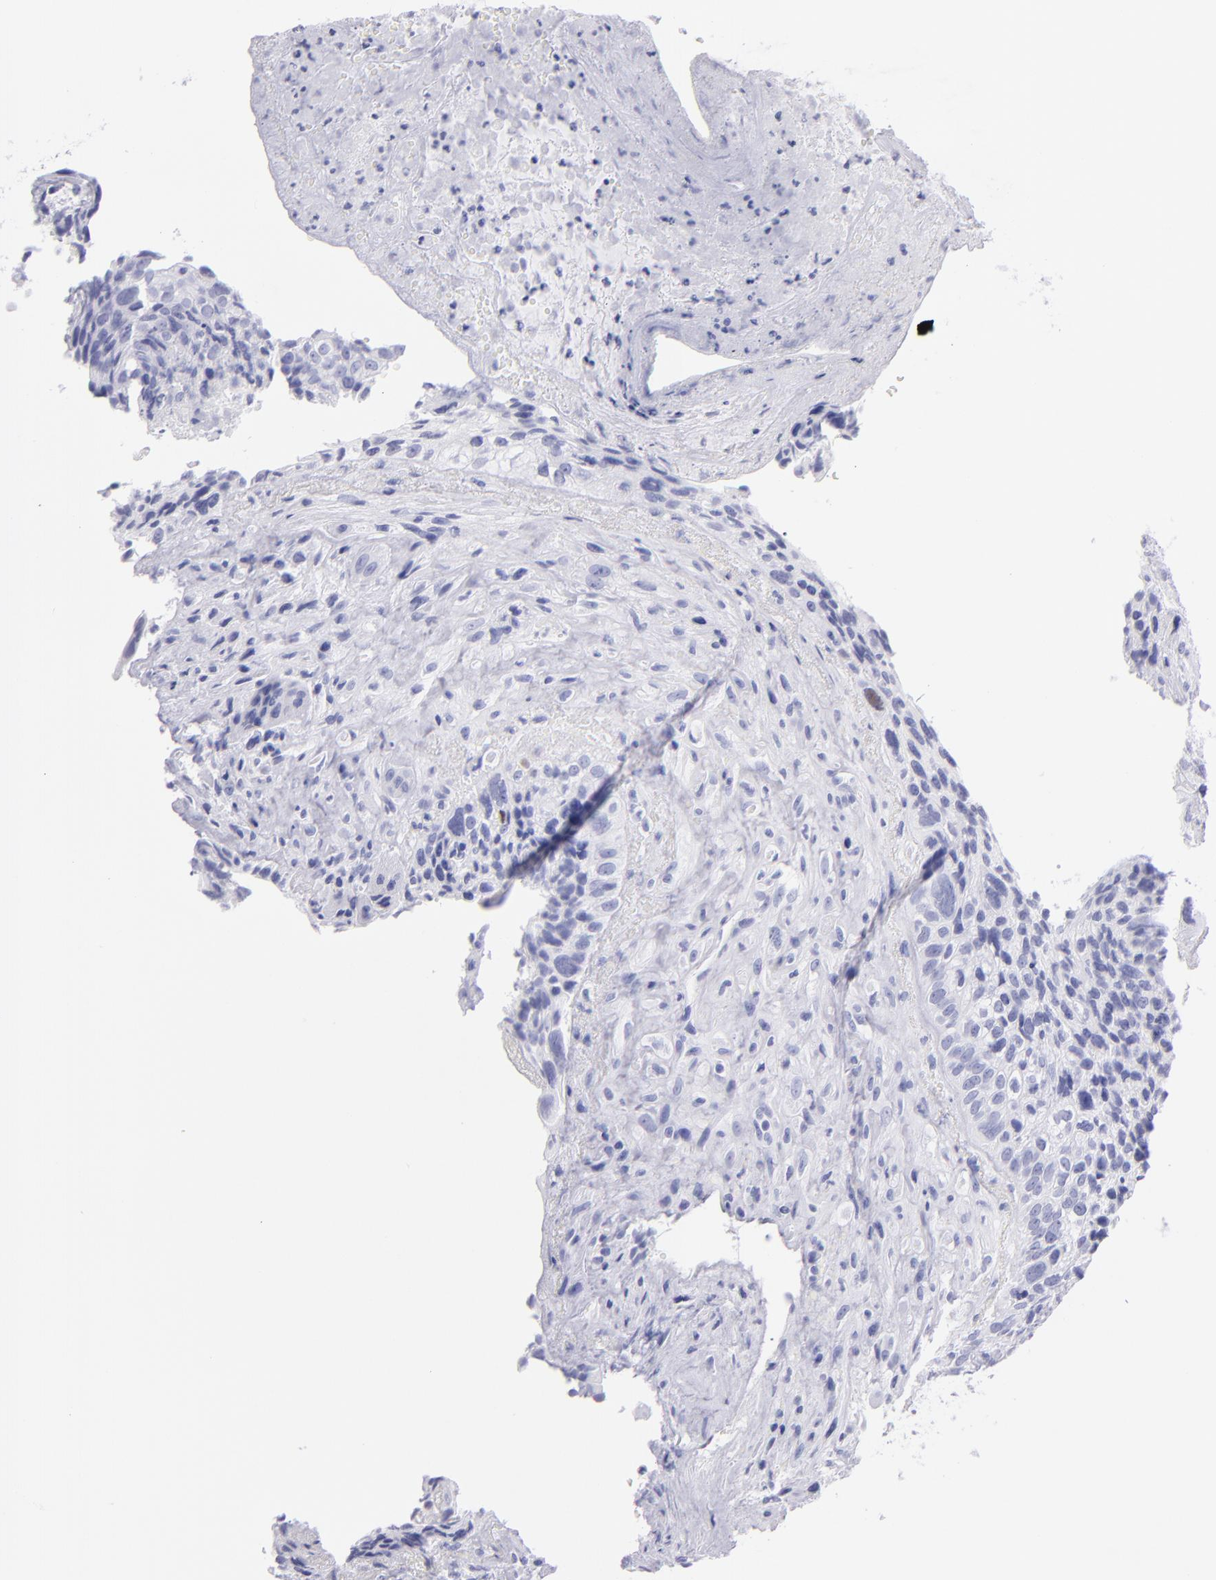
{"staining": {"intensity": "negative", "quantity": "none", "location": "none"}, "tissue": "breast cancer", "cell_type": "Tumor cells", "image_type": "cancer", "snomed": [{"axis": "morphology", "description": "Neoplasm, malignant, NOS"}, {"axis": "topography", "description": "Breast"}], "caption": "Immunohistochemical staining of human breast cancer (neoplasm (malignant)) exhibits no significant expression in tumor cells.", "gene": "PRPH", "patient": {"sex": "female", "age": 50}}